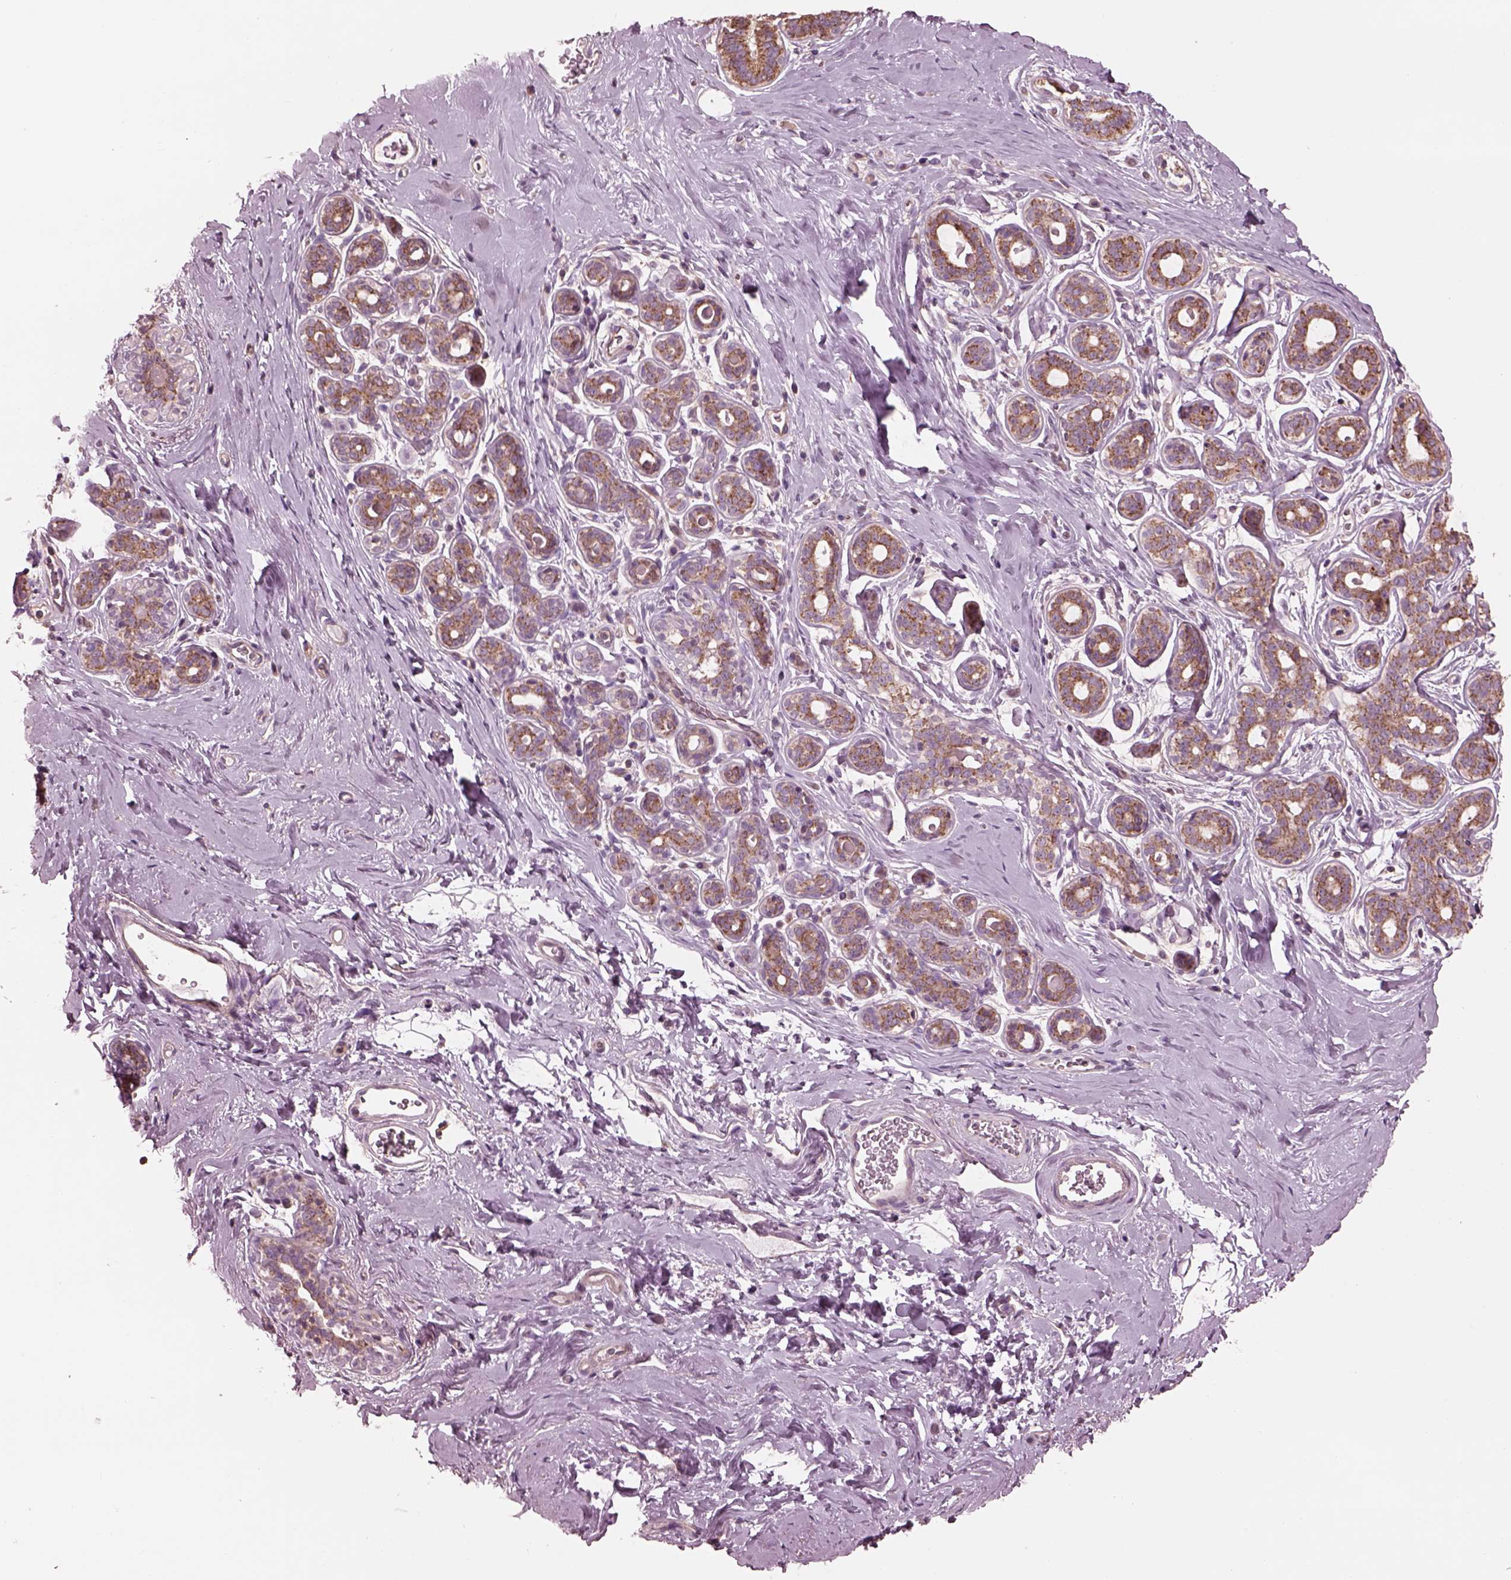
{"staining": {"intensity": "weak", "quantity": ">75%", "location": "cytoplasmic/membranous"}, "tissue": "breast", "cell_type": "Adipocytes", "image_type": "normal", "snomed": [{"axis": "morphology", "description": "Normal tissue, NOS"}, {"axis": "topography", "description": "Skin"}, {"axis": "topography", "description": "Breast"}], "caption": "This image displays IHC staining of benign breast, with low weak cytoplasmic/membranous expression in approximately >75% of adipocytes.", "gene": "STK33", "patient": {"sex": "female", "age": 43}}